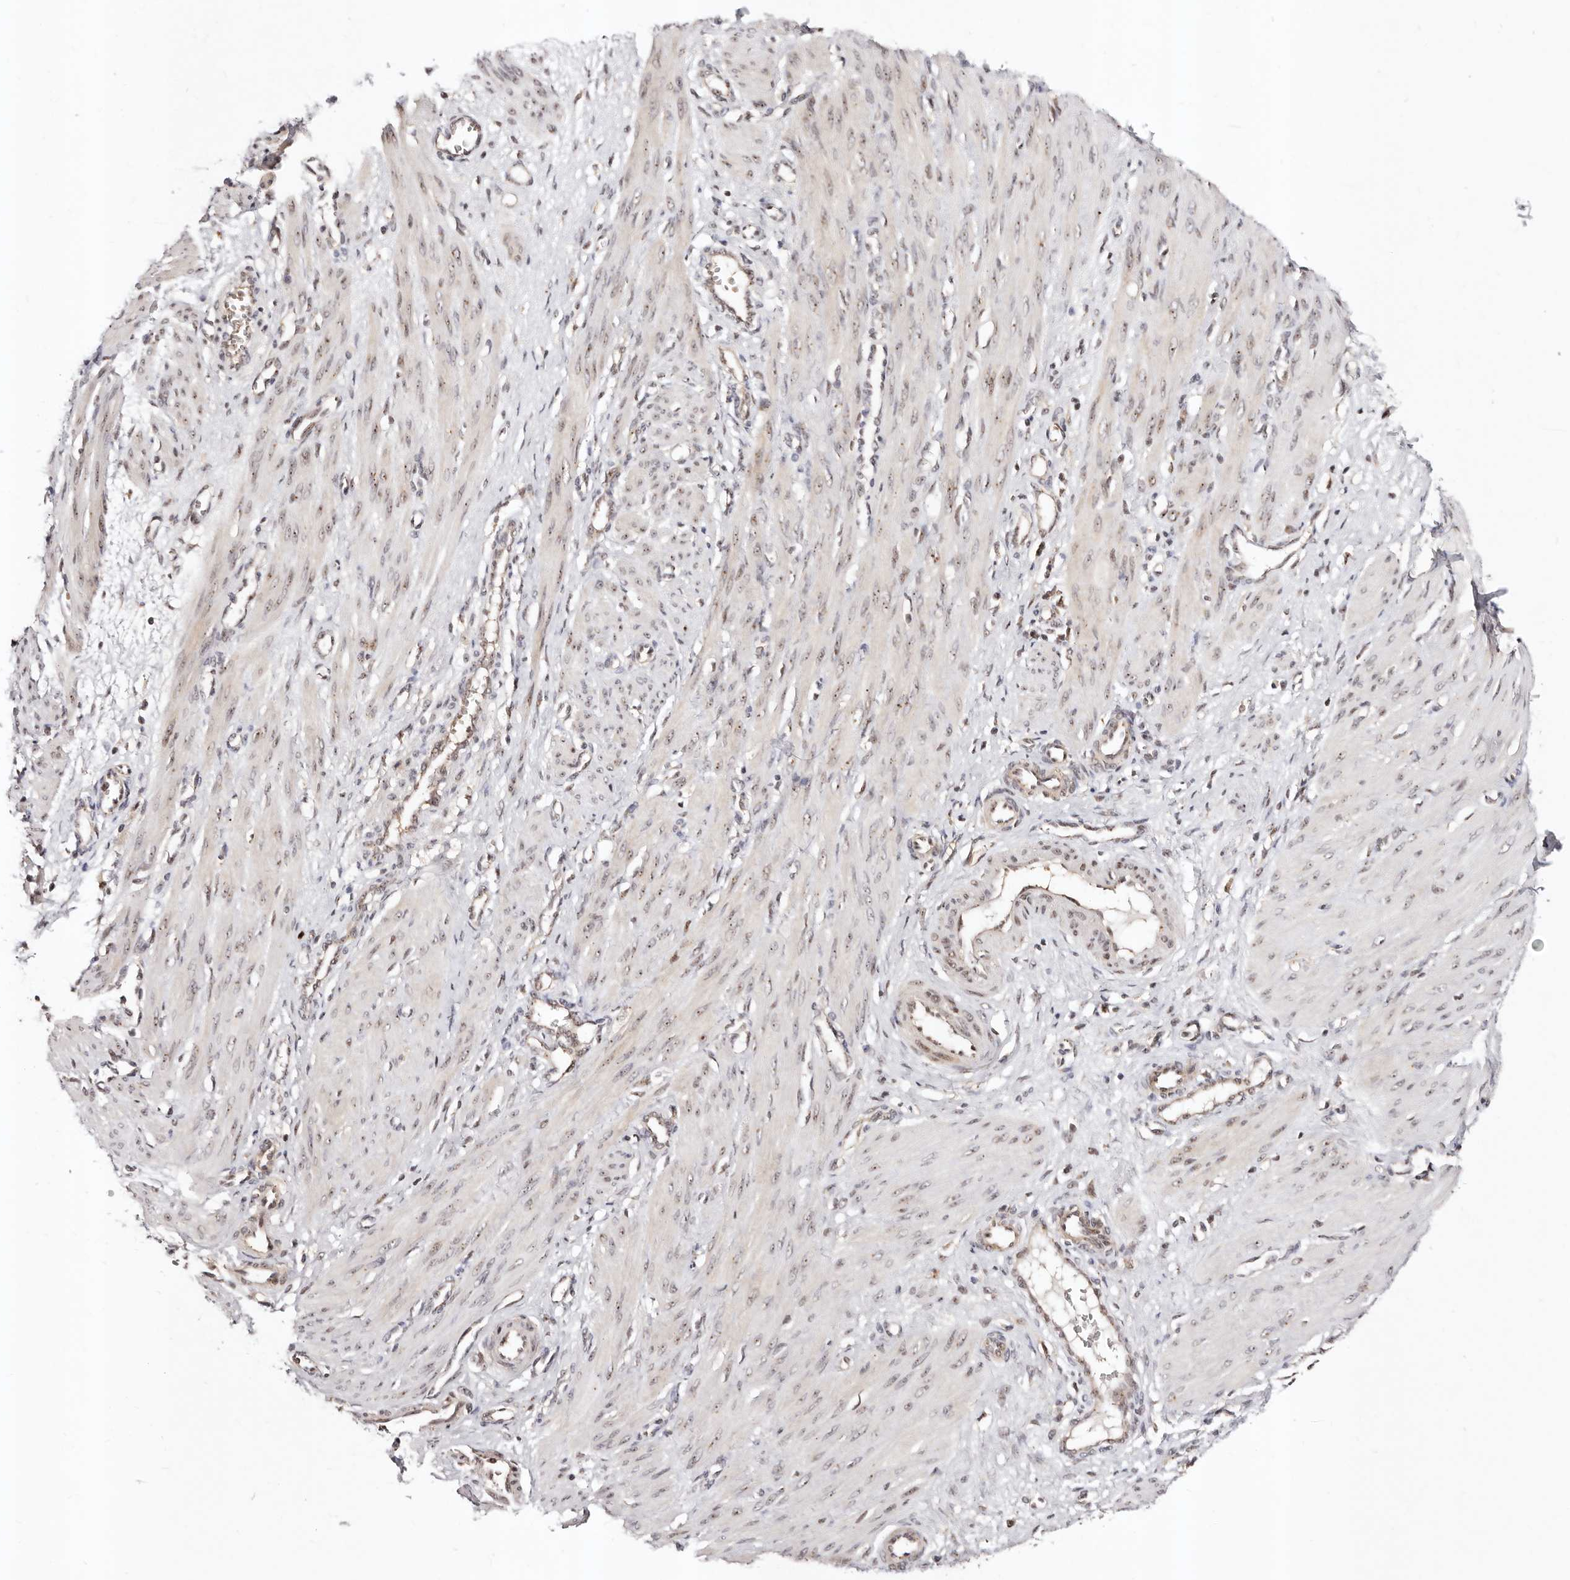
{"staining": {"intensity": "weak", "quantity": "25%-75%", "location": "nuclear"}, "tissue": "smooth muscle", "cell_type": "Smooth muscle cells", "image_type": "normal", "snomed": [{"axis": "morphology", "description": "Normal tissue, NOS"}, {"axis": "topography", "description": "Endometrium"}], "caption": "The immunohistochemical stain highlights weak nuclear positivity in smooth muscle cells of unremarkable smooth muscle. (brown staining indicates protein expression, while blue staining denotes nuclei).", "gene": "APOL6", "patient": {"sex": "female", "age": 33}}